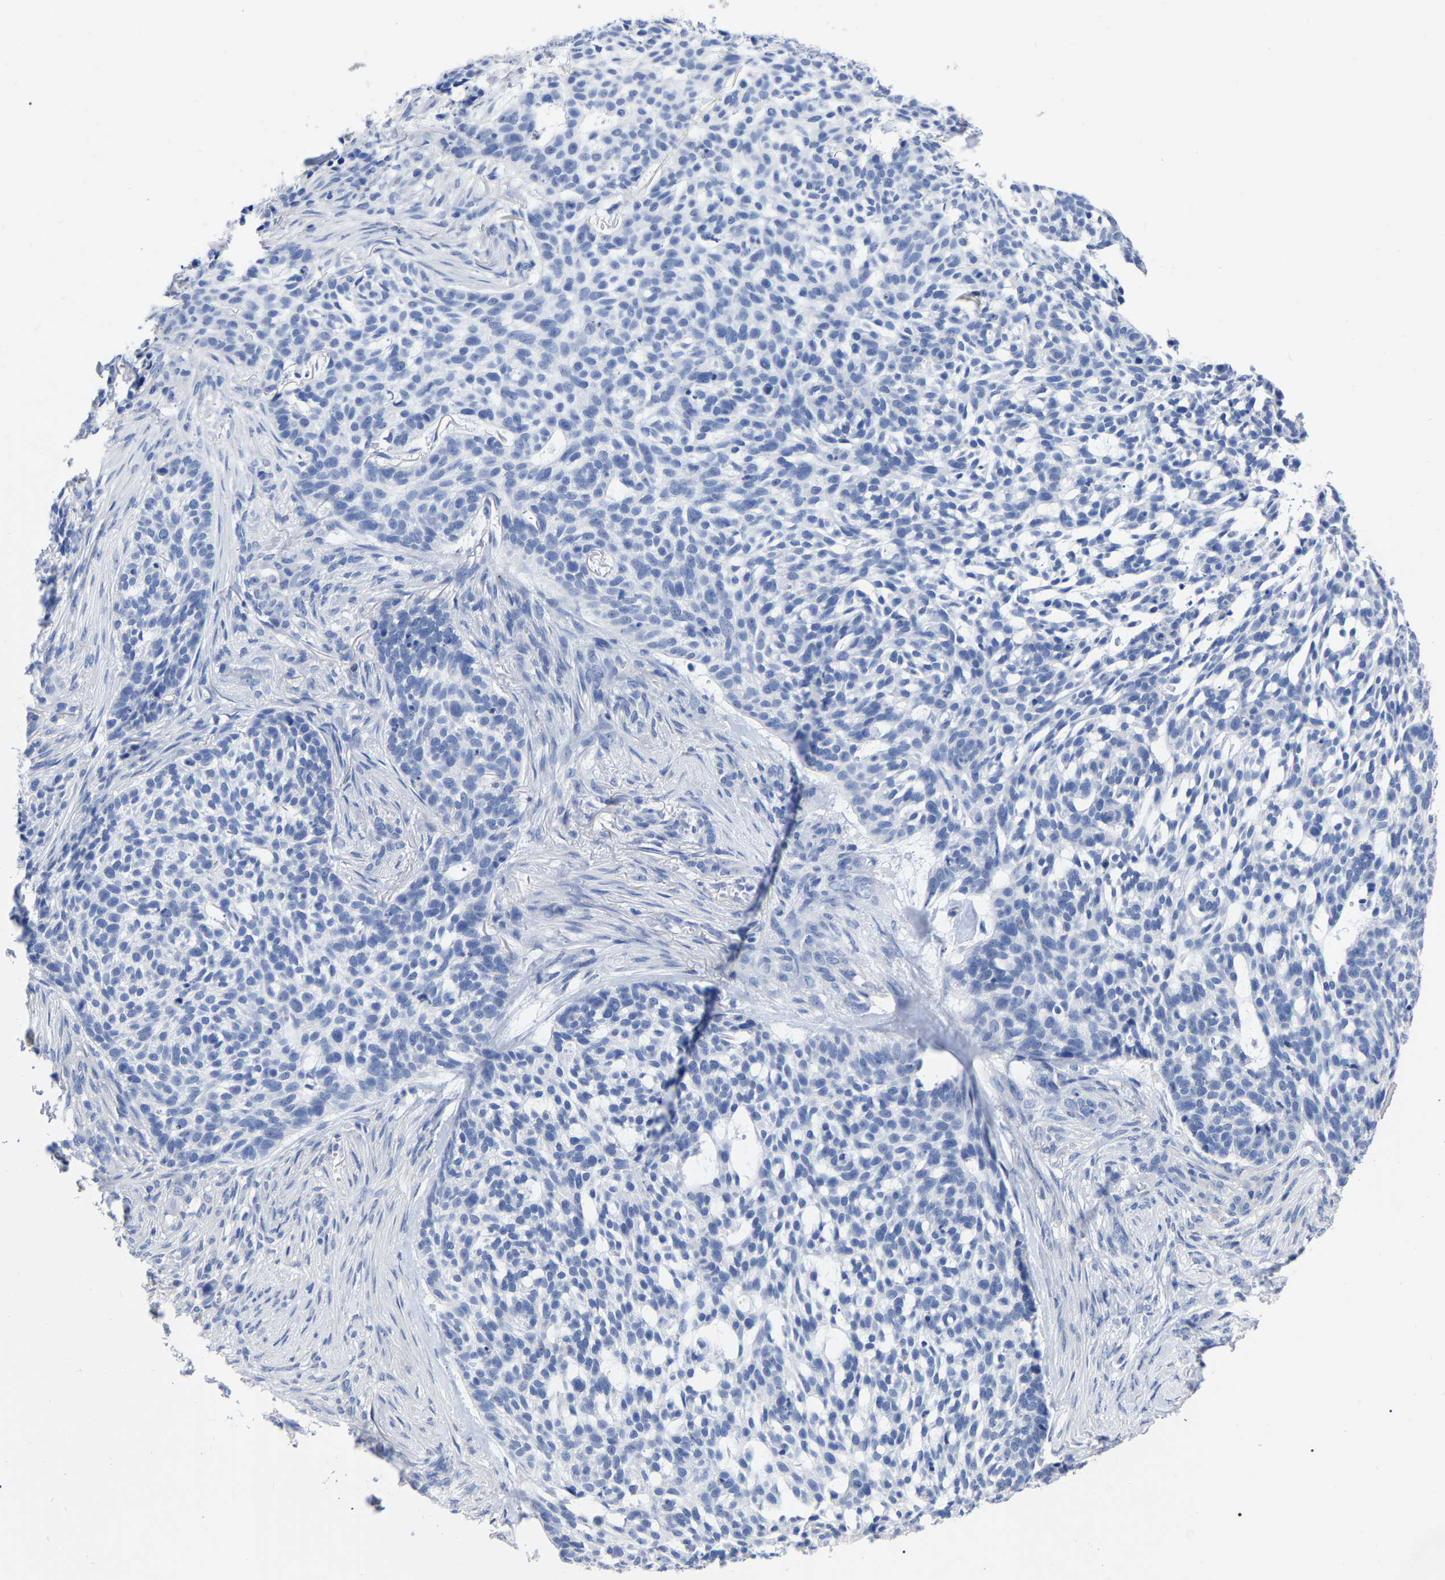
{"staining": {"intensity": "negative", "quantity": "none", "location": "none"}, "tissue": "skin cancer", "cell_type": "Tumor cells", "image_type": "cancer", "snomed": [{"axis": "morphology", "description": "Basal cell carcinoma"}, {"axis": "topography", "description": "Skin"}], "caption": "Immunohistochemistry (IHC) histopathology image of neoplastic tissue: human skin basal cell carcinoma stained with DAB demonstrates no significant protein staining in tumor cells. Brightfield microscopy of immunohistochemistry (IHC) stained with DAB (3,3'-diaminobenzidine) (brown) and hematoxylin (blue), captured at high magnification.", "gene": "ANXA13", "patient": {"sex": "female", "age": 64}}